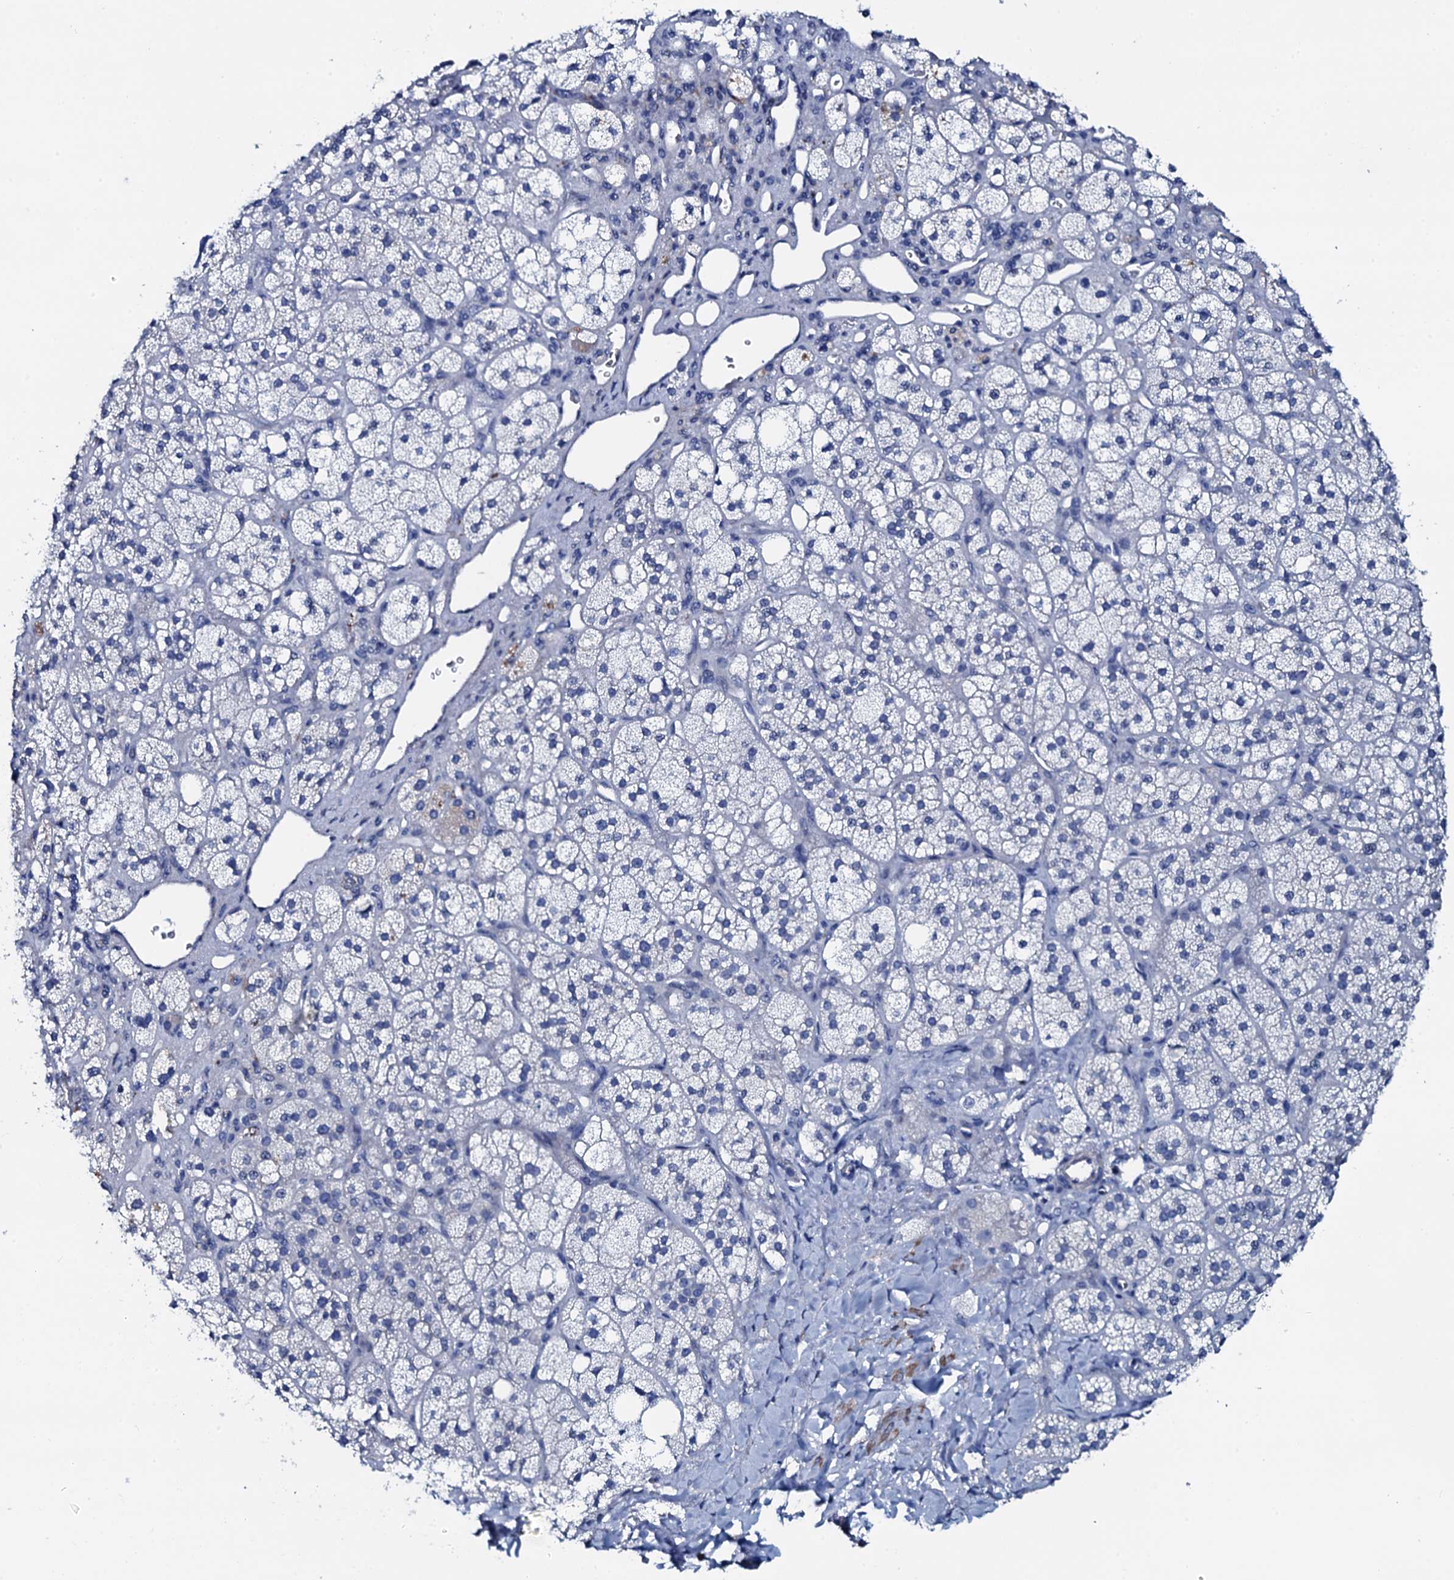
{"staining": {"intensity": "negative", "quantity": "none", "location": "none"}, "tissue": "adrenal gland", "cell_type": "Glandular cells", "image_type": "normal", "snomed": [{"axis": "morphology", "description": "Normal tissue, NOS"}, {"axis": "topography", "description": "Adrenal gland"}], "caption": "There is no significant expression in glandular cells of adrenal gland. The staining is performed using DAB brown chromogen with nuclei counter-stained in using hematoxylin.", "gene": "GYS2", "patient": {"sex": "male", "age": 61}}